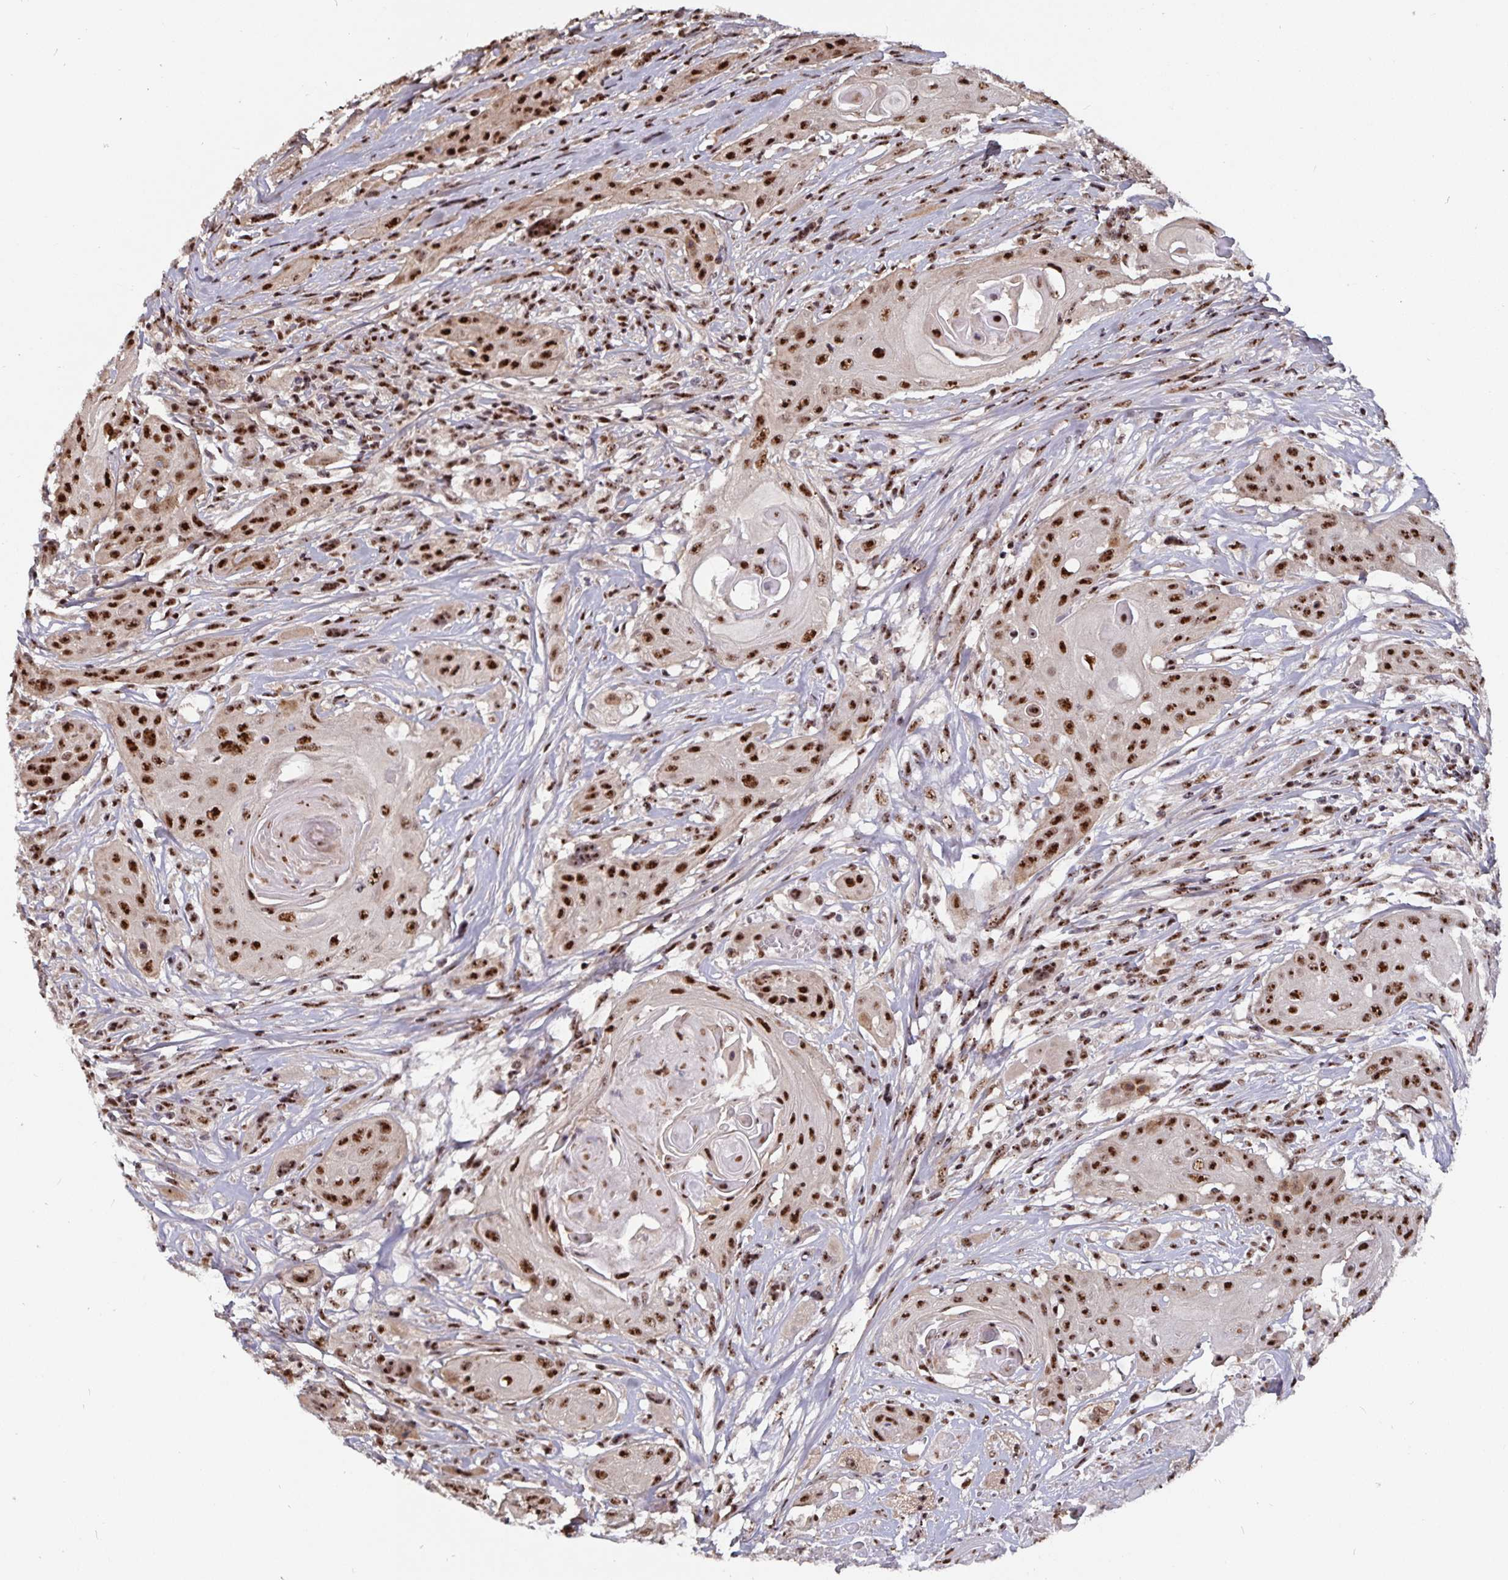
{"staining": {"intensity": "strong", "quantity": ">75%", "location": "nuclear"}, "tissue": "head and neck cancer", "cell_type": "Tumor cells", "image_type": "cancer", "snomed": [{"axis": "morphology", "description": "Squamous cell carcinoma, NOS"}, {"axis": "topography", "description": "Oral tissue"}, {"axis": "topography", "description": "Head-Neck"}, {"axis": "topography", "description": "Neck, NOS"}], "caption": "Immunohistochemical staining of head and neck cancer (squamous cell carcinoma) displays strong nuclear protein expression in about >75% of tumor cells.", "gene": "LAS1L", "patient": {"sex": "female", "age": 55}}